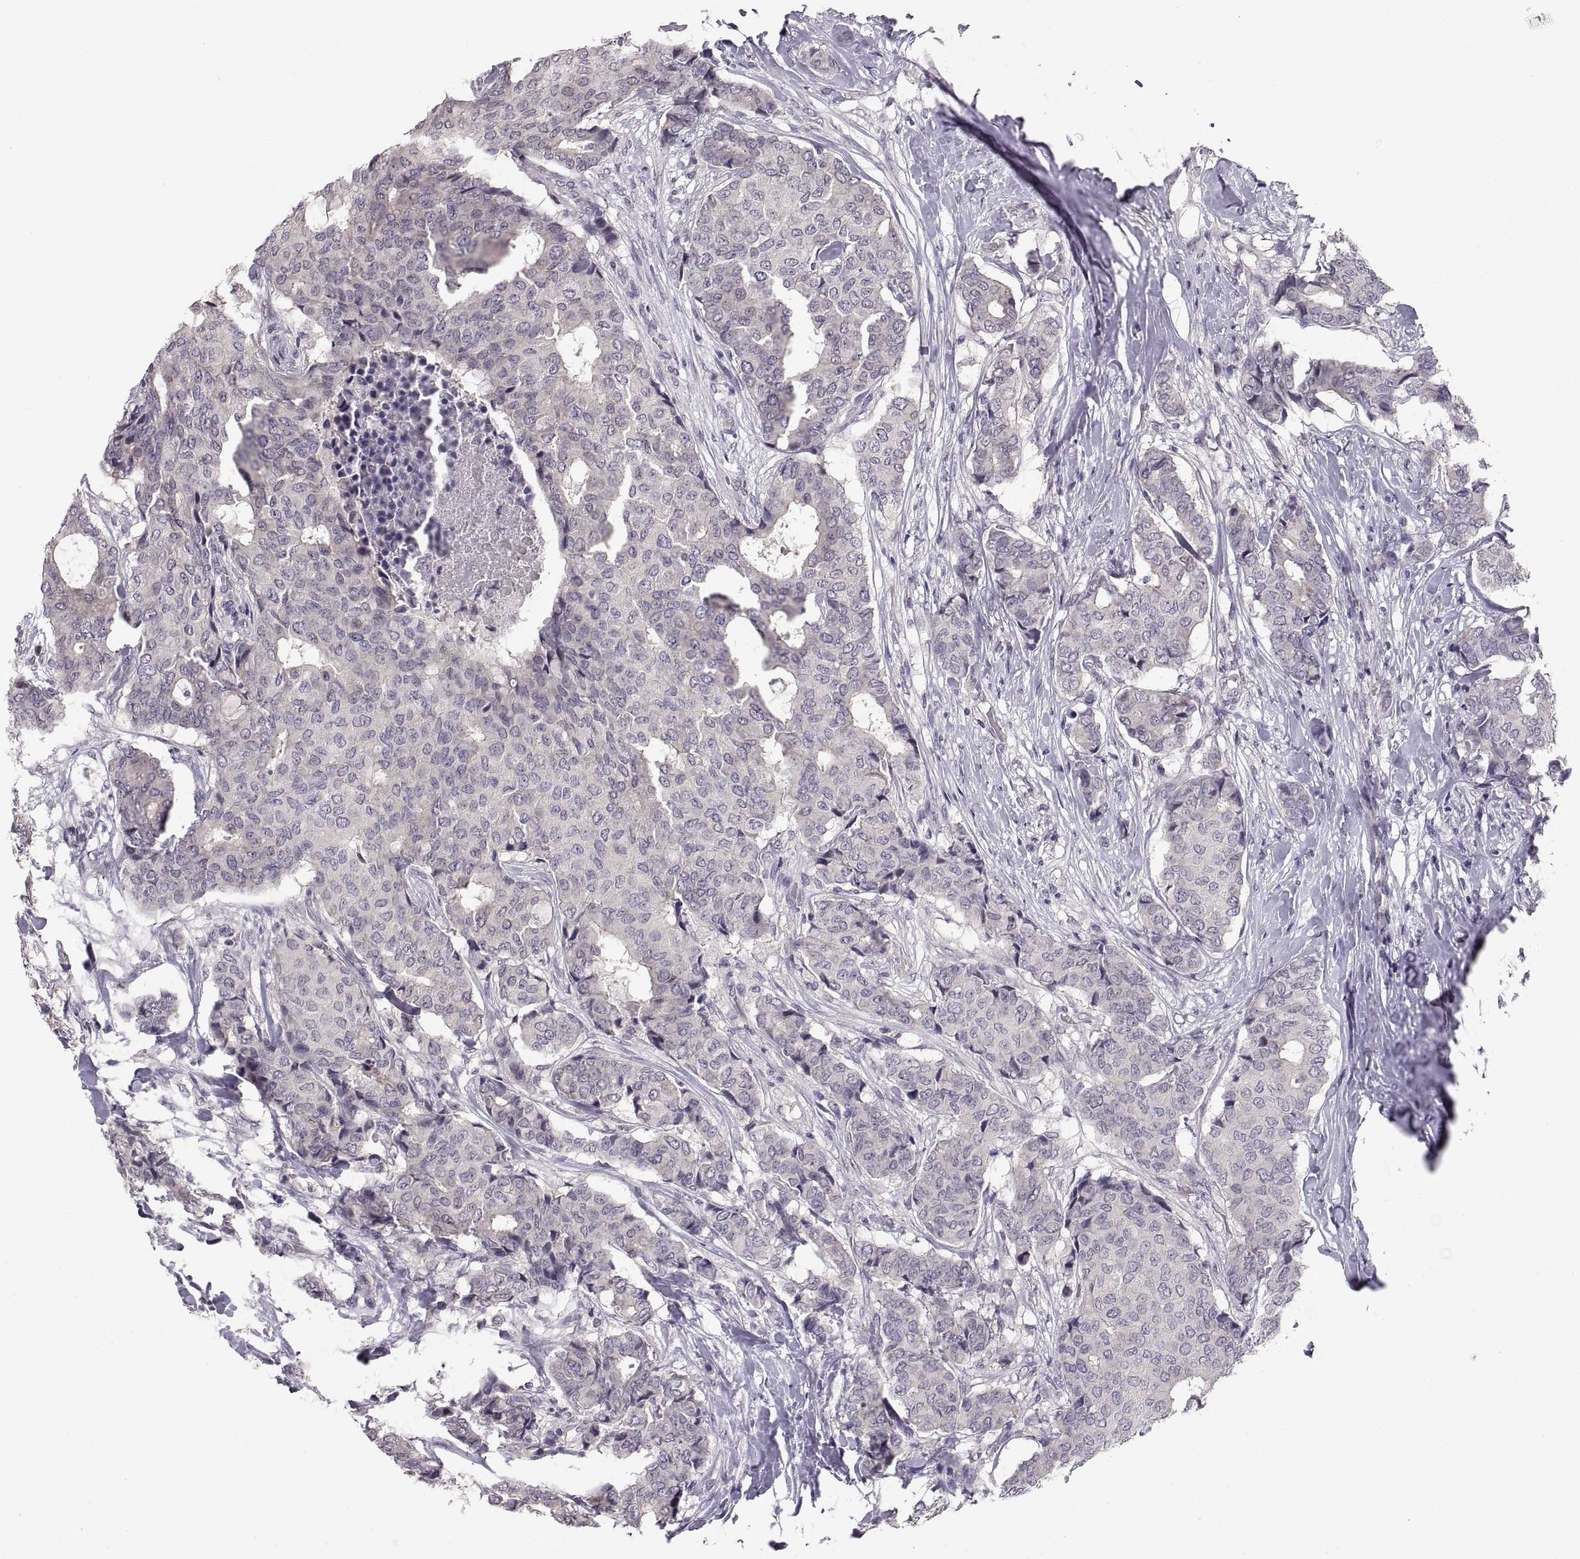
{"staining": {"intensity": "negative", "quantity": "none", "location": "none"}, "tissue": "breast cancer", "cell_type": "Tumor cells", "image_type": "cancer", "snomed": [{"axis": "morphology", "description": "Duct carcinoma"}, {"axis": "topography", "description": "Breast"}], "caption": "IHC micrograph of human breast cancer stained for a protein (brown), which exhibits no positivity in tumor cells.", "gene": "PAX2", "patient": {"sex": "female", "age": 75}}